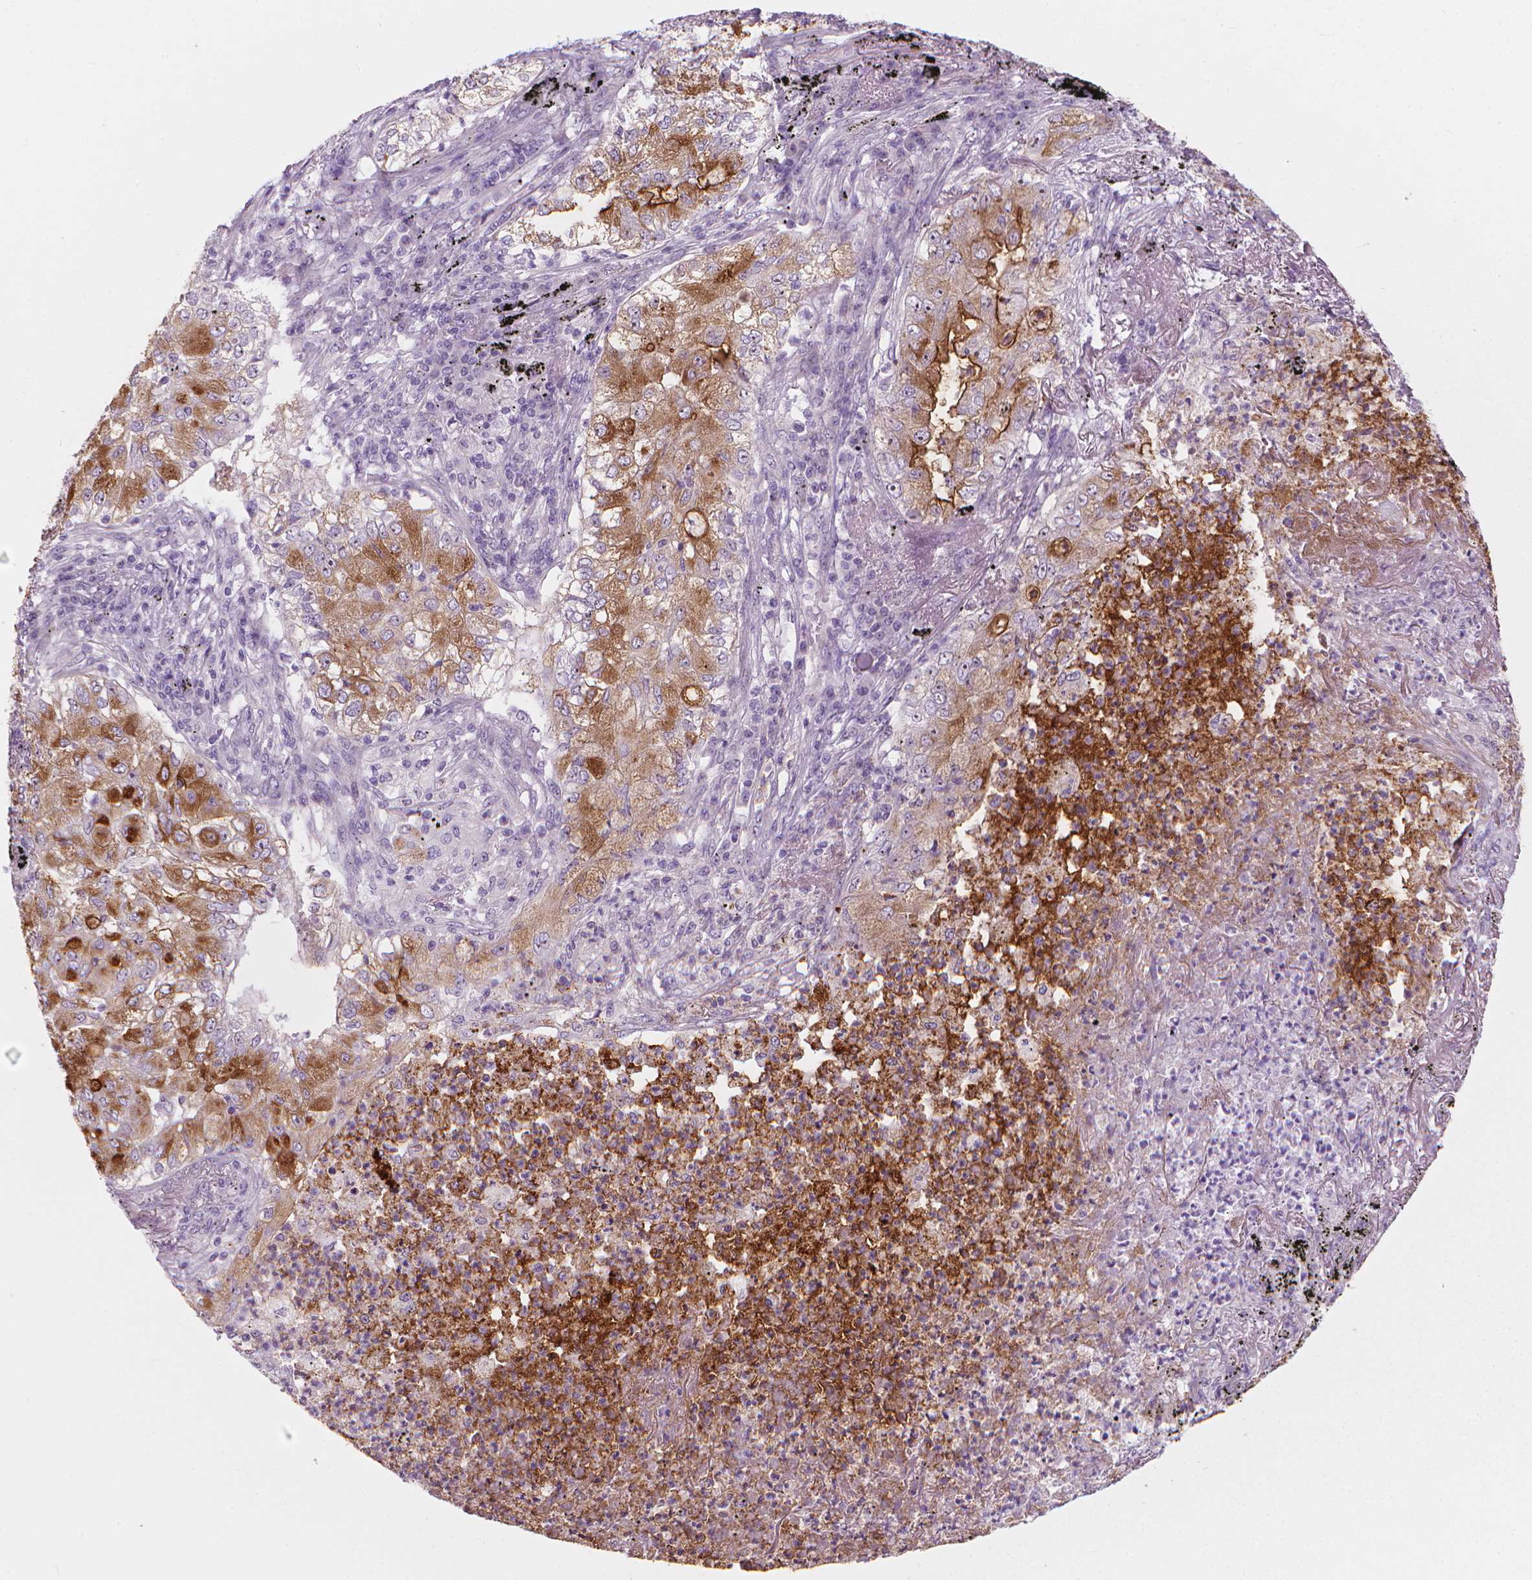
{"staining": {"intensity": "moderate", "quantity": "25%-75%", "location": "cytoplasmic/membranous"}, "tissue": "lung cancer", "cell_type": "Tumor cells", "image_type": "cancer", "snomed": [{"axis": "morphology", "description": "Adenocarcinoma, NOS"}, {"axis": "topography", "description": "Lung"}], "caption": "Protein expression analysis of human lung cancer reveals moderate cytoplasmic/membranous staining in about 25%-75% of tumor cells. Nuclei are stained in blue.", "gene": "GPRC5A", "patient": {"sex": "female", "age": 73}}